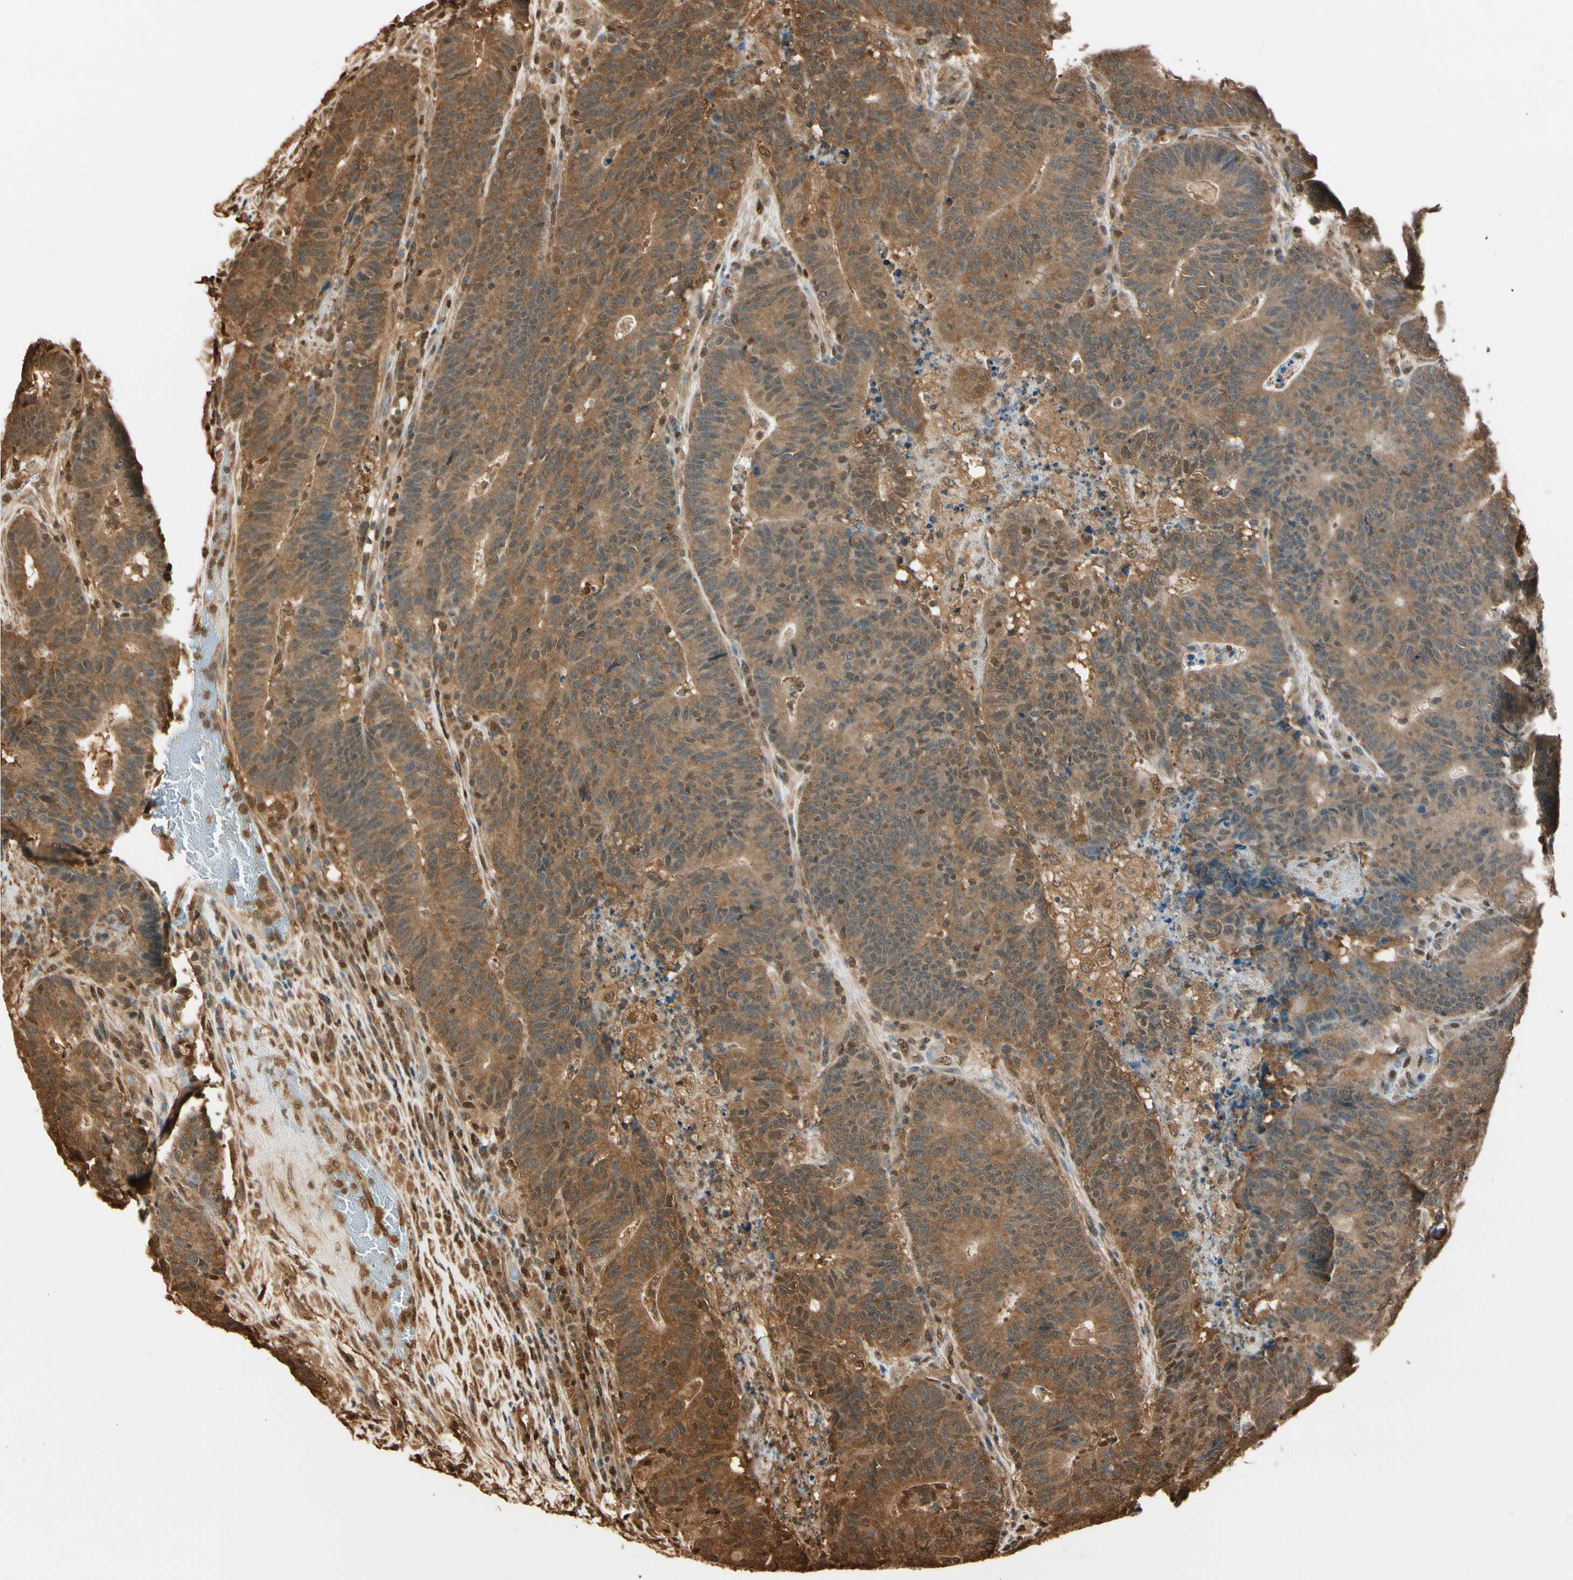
{"staining": {"intensity": "moderate", "quantity": ">75%", "location": "cytoplasmic/membranous"}, "tissue": "colorectal cancer", "cell_type": "Tumor cells", "image_type": "cancer", "snomed": [{"axis": "morphology", "description": "Normal tissue, NOS"}, {"axis": "morphology", "description": "Adenocarcinoma, NOS"}, {"axis": "topography", "description": "Colon"}], "caption": "Tumor cells display moderate cytoplasmic/membranous staining in approximately >75% of cells in adenocarcinoma (colorectal).", "gene": "PNCK", "patient": {"sex": "female", "age": 75}}